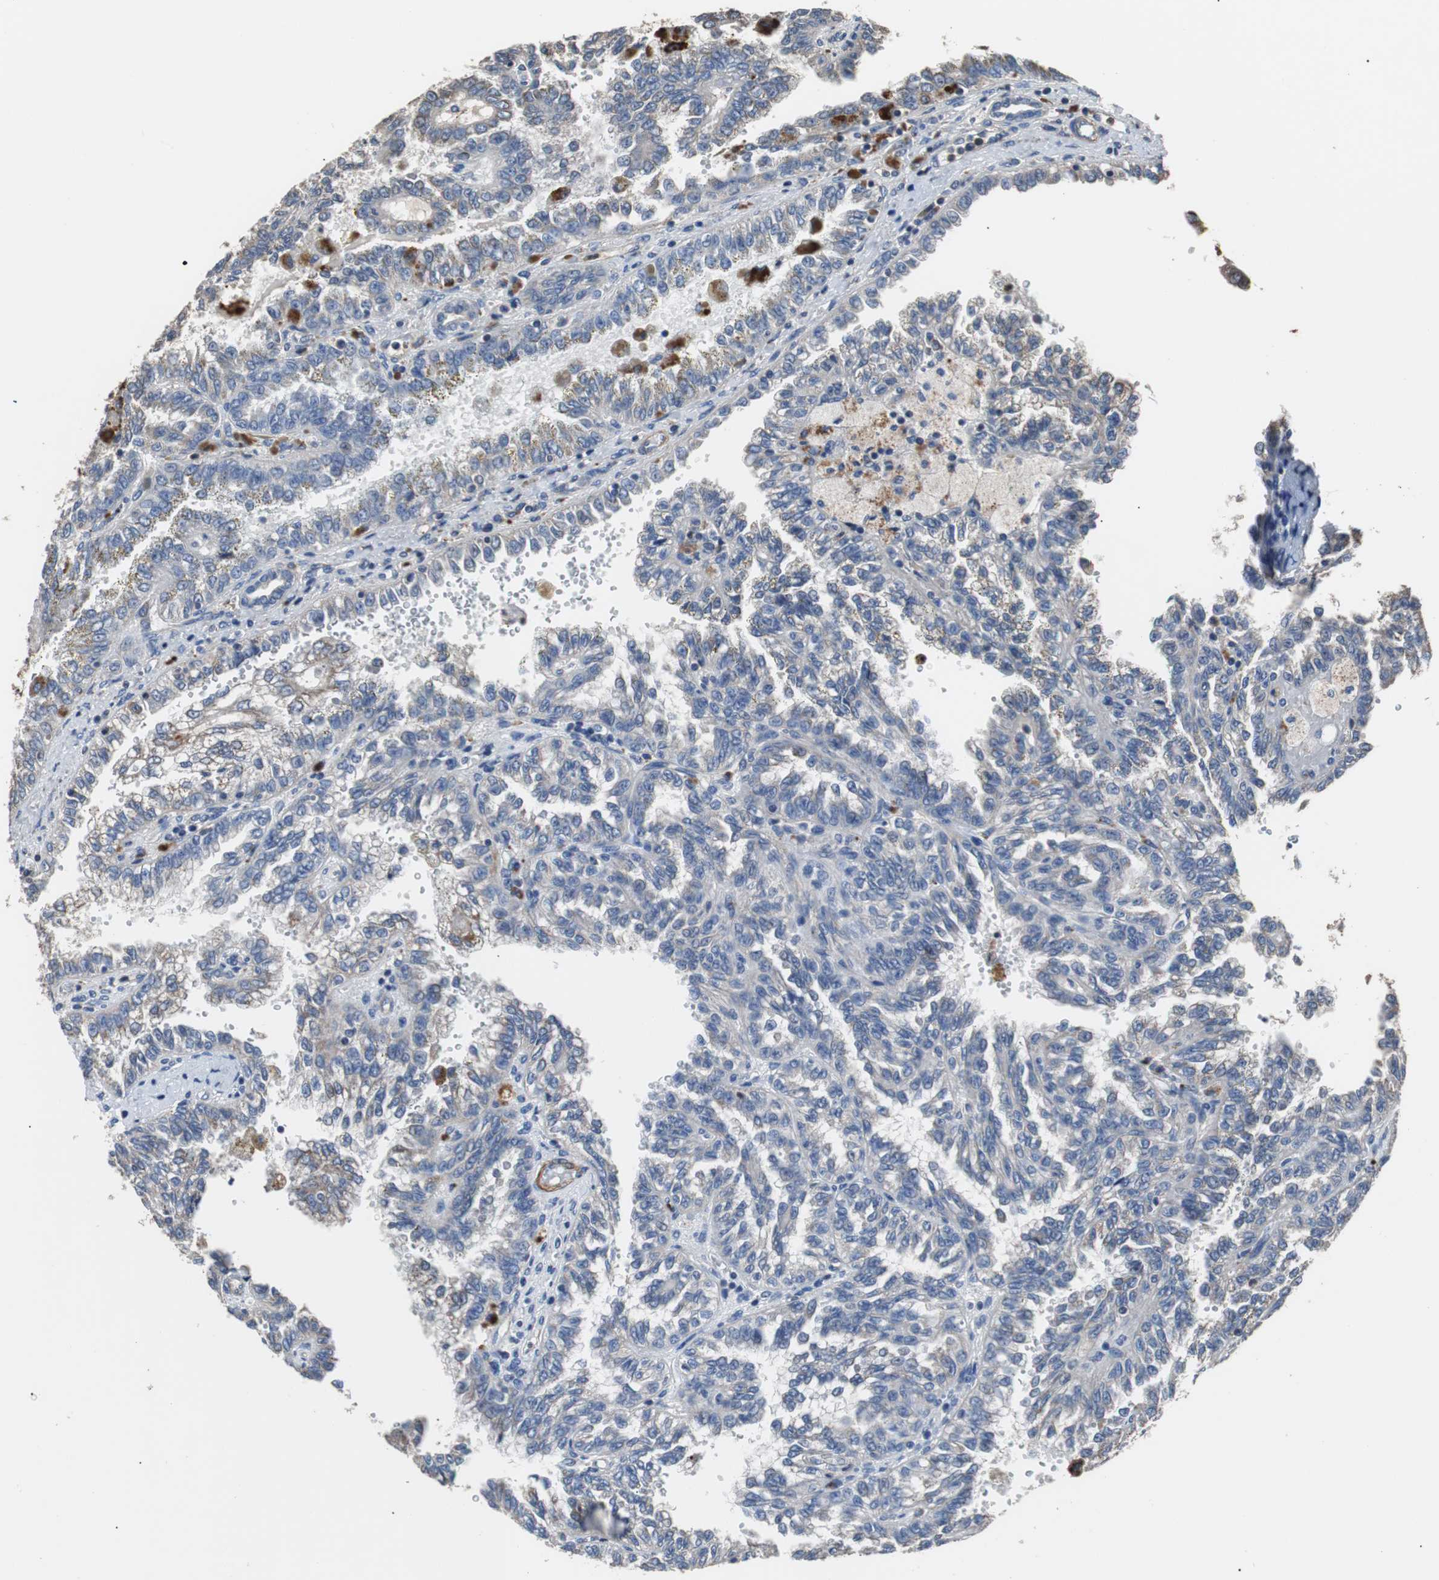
{"staining": {"intensity": "moderate", "quantity": "25%-75%", "location": "cytoplasmic/membranous"}, "tissue": "renal cancer", "cell_type": "Tumor cells", "image_type": "cancer", "snomed": [{"axis": "morphology", "description": "Inflammation, NOS"}, {"axis": "morphology", "description": "Adenocarcinoma, NOS"}, {"axis": "topography", "description": "Kidney"}], "caption": "Renal cancer (adenocarcinoma) stained for a protein (brown) shows moderate cytoplasmic/membranous positive staining in approximately 25%-75% of tumor cells.", "gene": "PITRM1", "patient": {"sex": "male", "age": 68}}